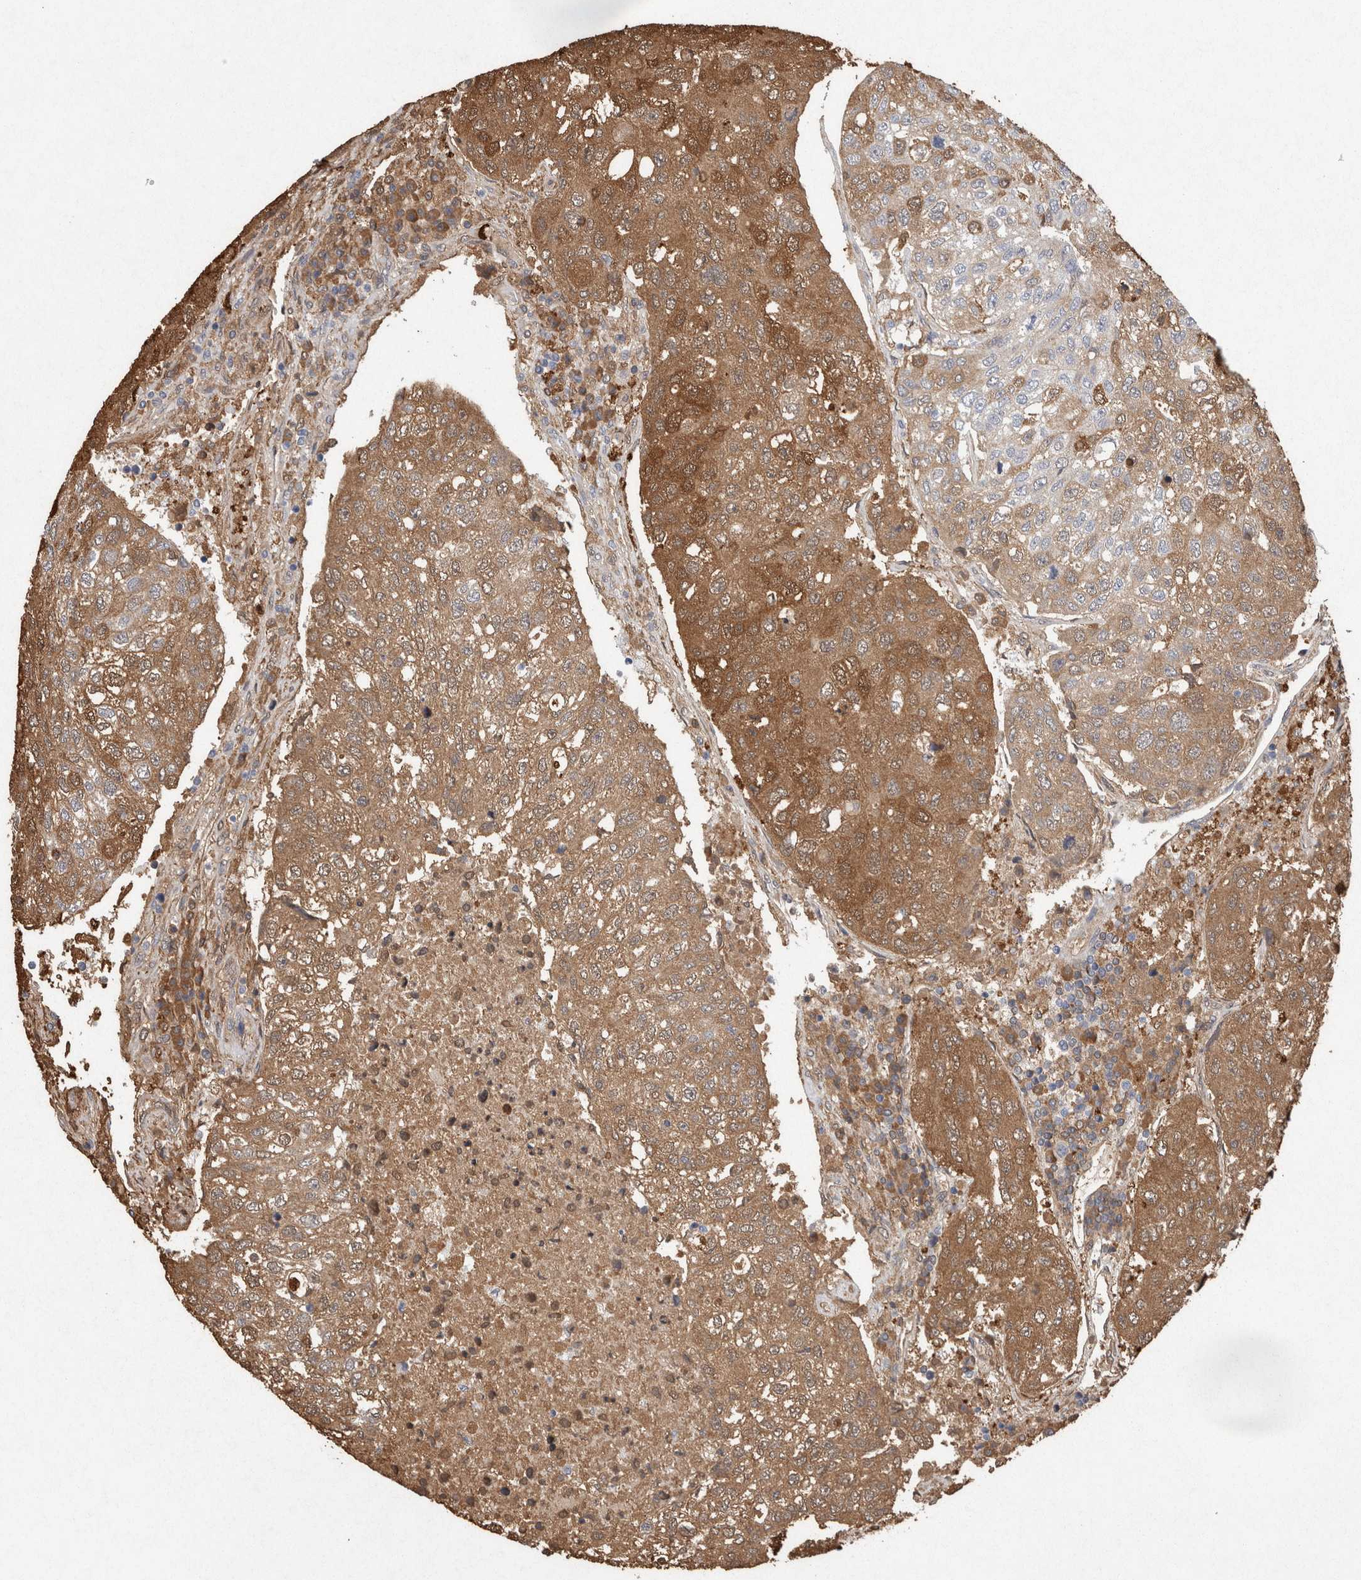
{"staining": {"intensity": "moderate", "quantity": "25%-75%", "location": "cytoplasmic/membranous"}, "tissue": "urothelial cancer", "cell_type": "Tumor cells", "image_type": "cancer", "snomed": [{"axis": "morphology", "description": "Urothelial carcinoma, High grade"}, {"axis": "topography", "description": "Lymph node"}, {"axis": "topography", "description": "Urinary bladder"}], "caption": "Urothelial cancer tissue exhibits moderate cytoplasmic/membranous positivity in approximately 25%-75% of tumor cells (Brightfield microscopy of DAB IHC at high magnification).", "gene": "FABP7", "patient": {"sex": "male", "age": 51}}